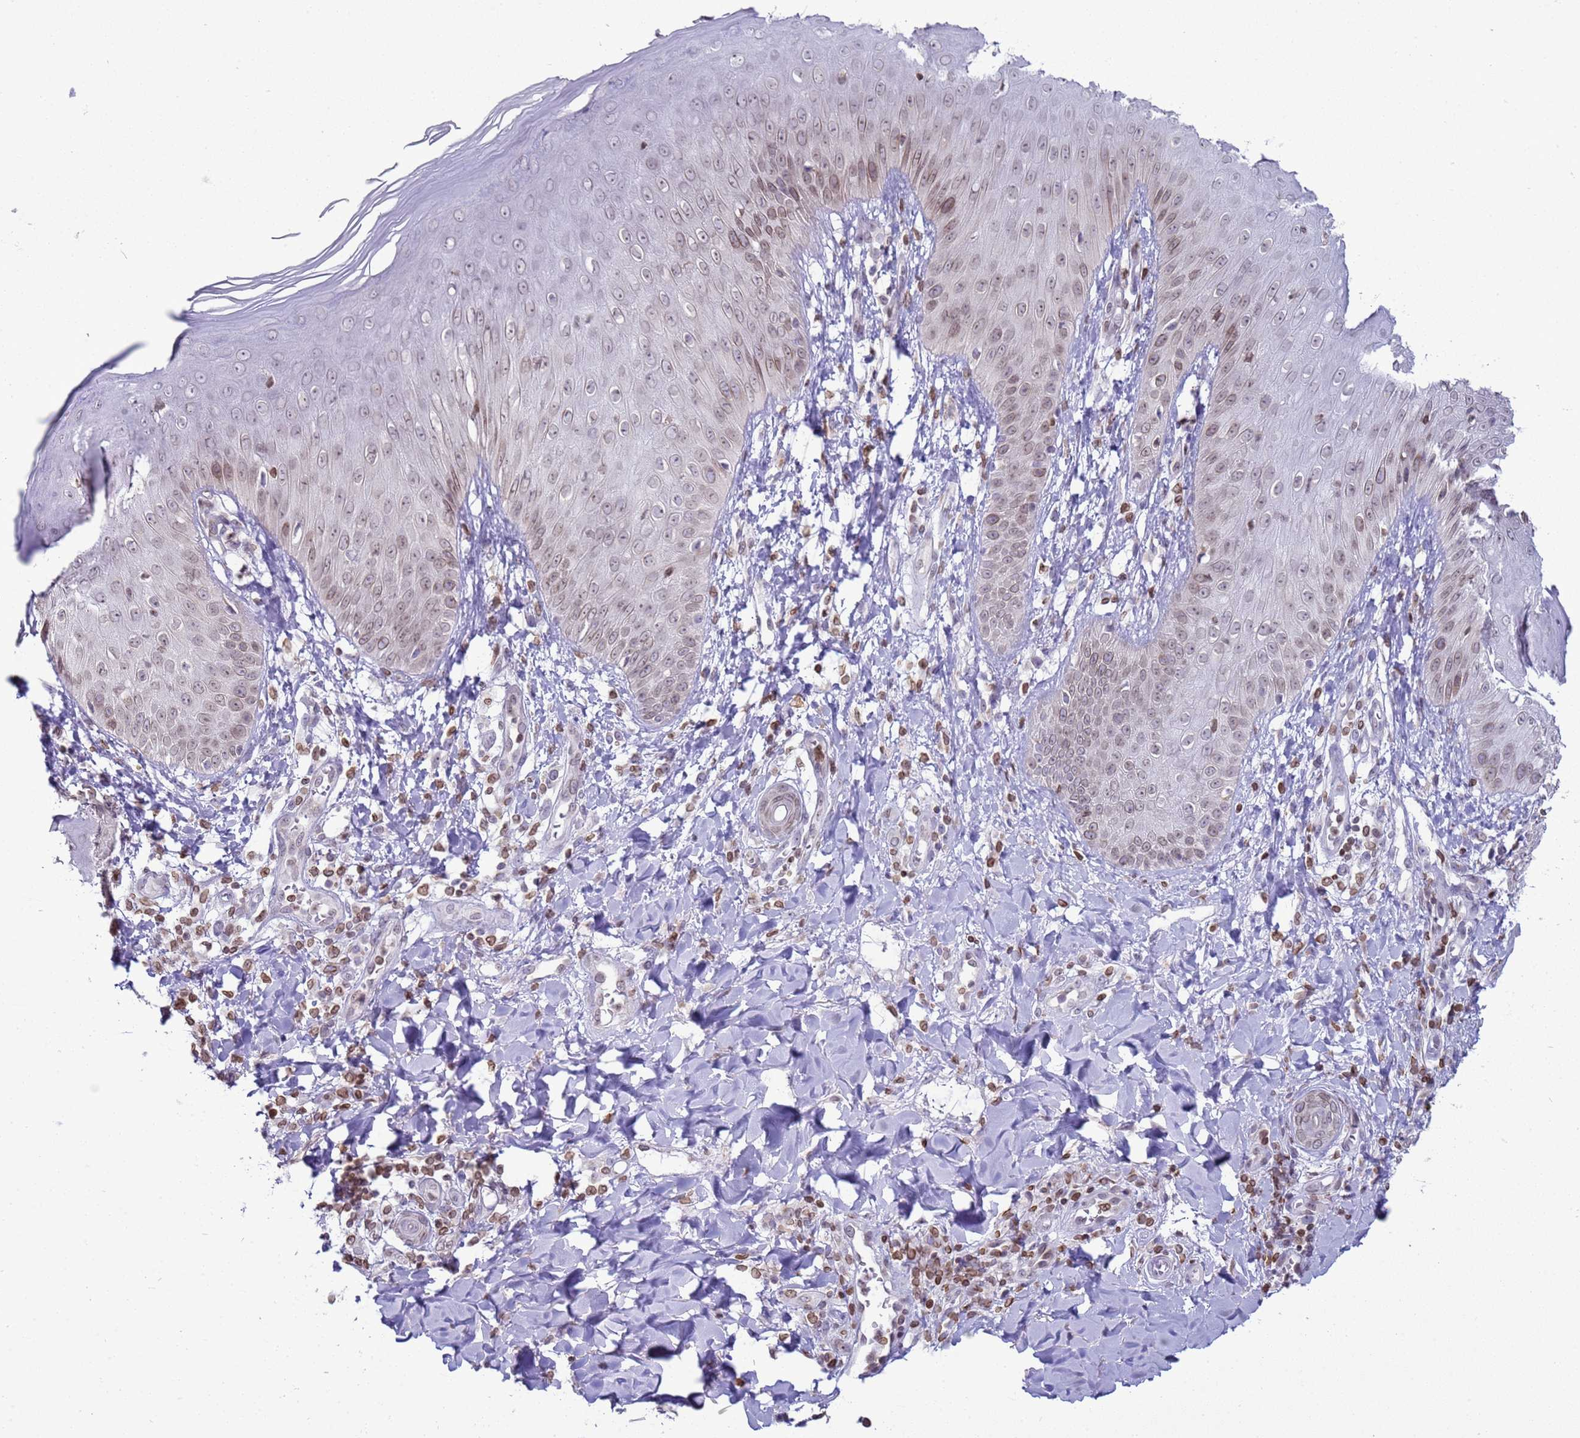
{"staining": {"intensity": "moderate", "quantity": "<25%", "location": "cytoplasmic/membranous,nuclear"}, "tissue": "skin", "cell_type": "Epidermal cells", "image_type": "normal", "snomed": [{"axis": "morphology", "description": "Normal tissue, NOS"}, {"axis": "morphology", "description": "Inflammation, NOS"}, {"axis": "topography", "description": "Soft tissue"}, {"axis": "topography", "description": "Anal"}], "caption": "A micrograph of skin stained for a protein shows moderate cytoplasmic/membranous,nuclear brown staining in epidermal cells.", "gene": "DHX37", "patient": {"sex": "female", "age": 15}}